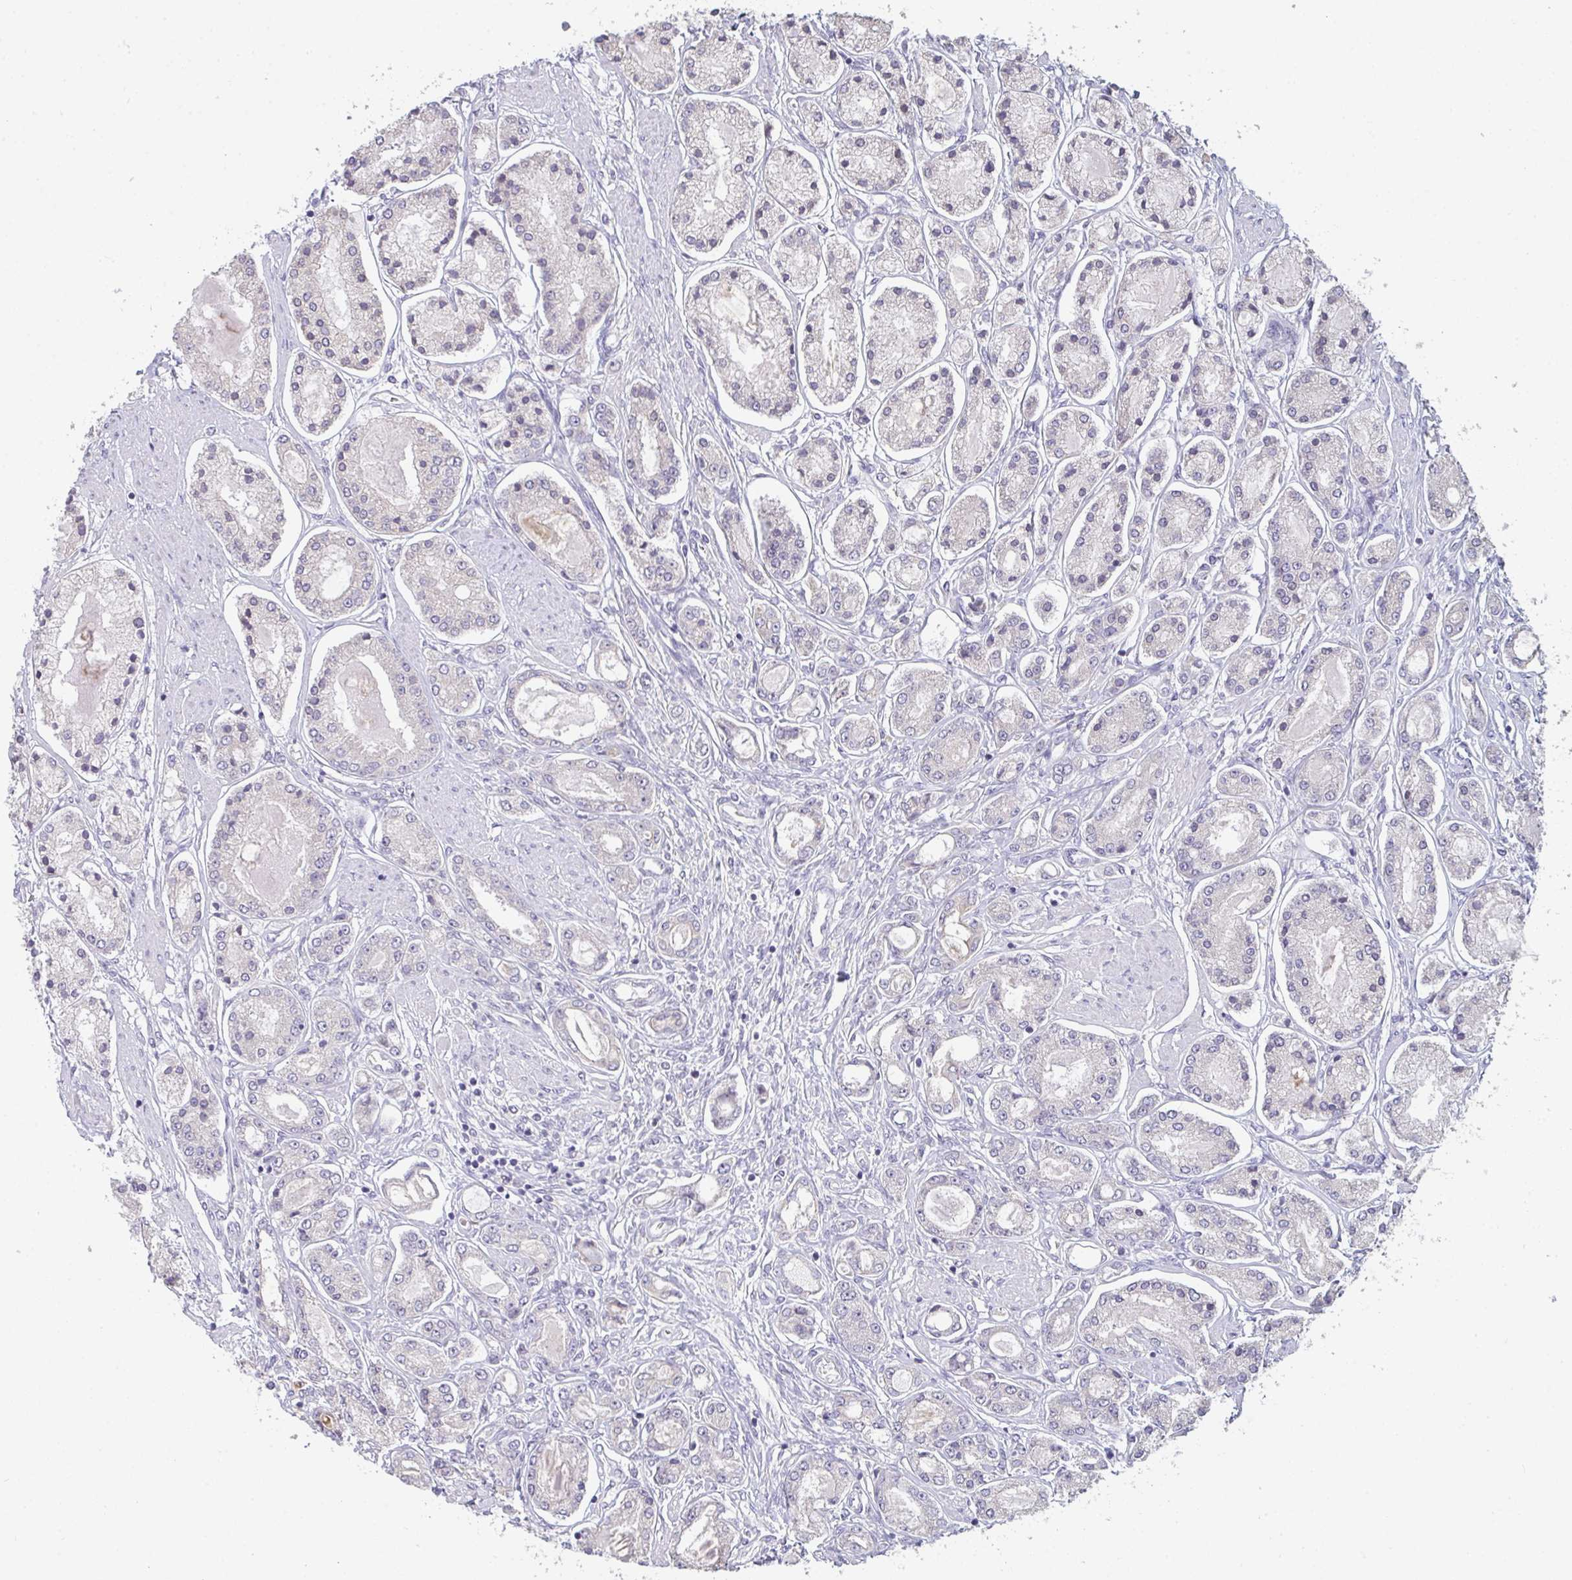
{"staining": {"intensity": "negative", "quantity": "none", "location": "none"}, "tissue": "prostate cancer", "cell_type": "Tumor cells", "image_type": "cancer", "snomed": [{"axis": "morphology", "description": "Adenocarcinoma, High grade"}, {"axis": "topography", "description": "Prostate"}], "caption": "Immunohistochemistry (IHC) of human prostate cancer (adenocarcinoma (high-grade)) displays no expression in tumor cells.", "gene": "RIOK1", "patient": {"sex": "male", "age": 66}}